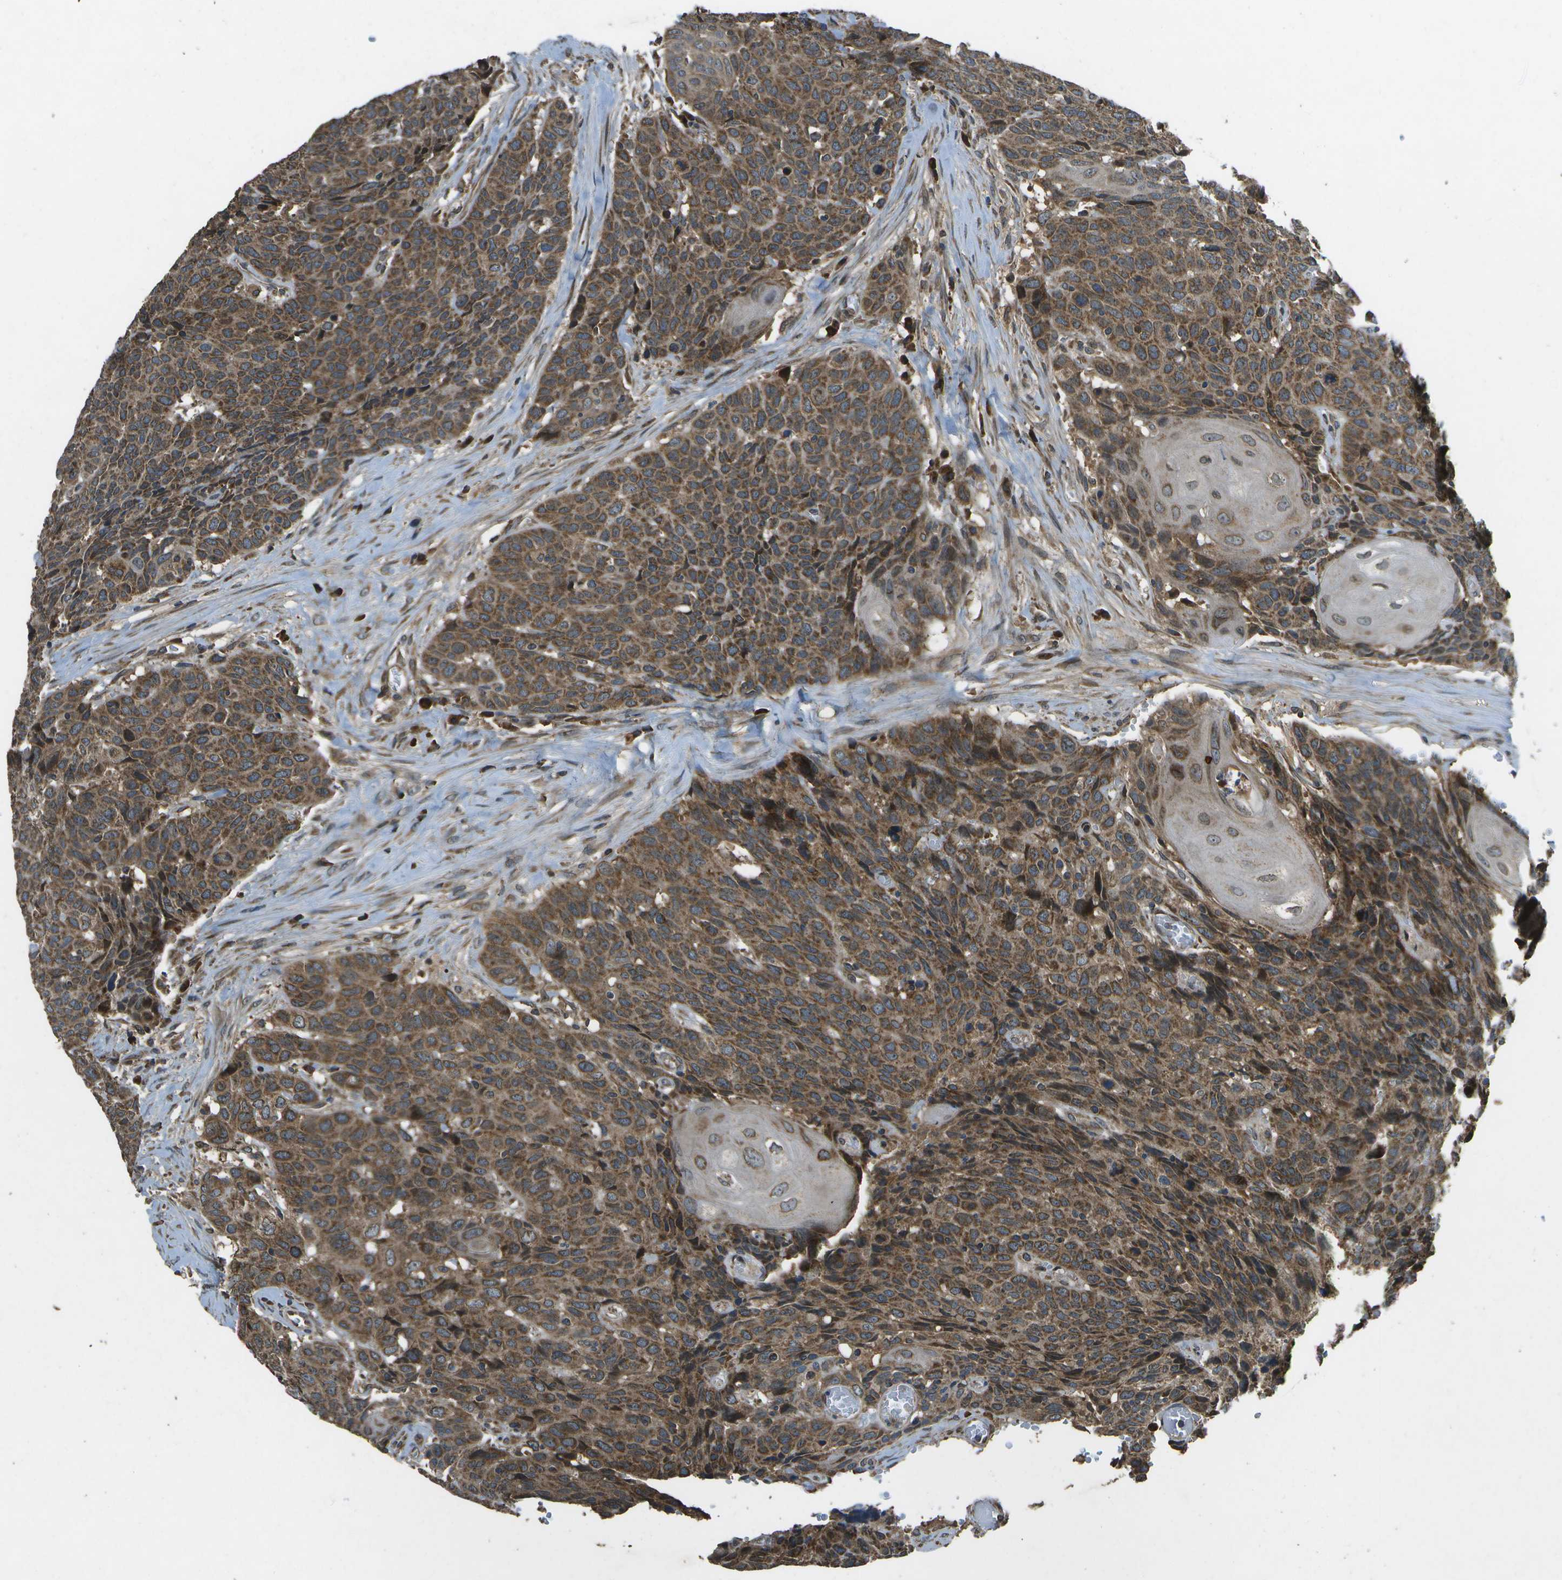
{"staining": {"intensity": "moderate", "quantity": ">75%", "location": "cytoplasmic/membranous"}, "tissue": "head and neck cancer", "cell_type": "Tumor cells", "image_type": "cancer", "snomed": [{"axis": "morphology", "description": "Squamous cell carcinoma, NOS"}, {"axis": "topography", "description": "Head-Neck"}], "caption": "About >75% of tumor cells in human head and neck cancer (squamous cell carcinoma) show moderate cytoplasmic/membranous protein expression as visualized by brown immunohistochemical staining.", "gene": "HFE", "patient": {"sex": "male", "age": 66}}